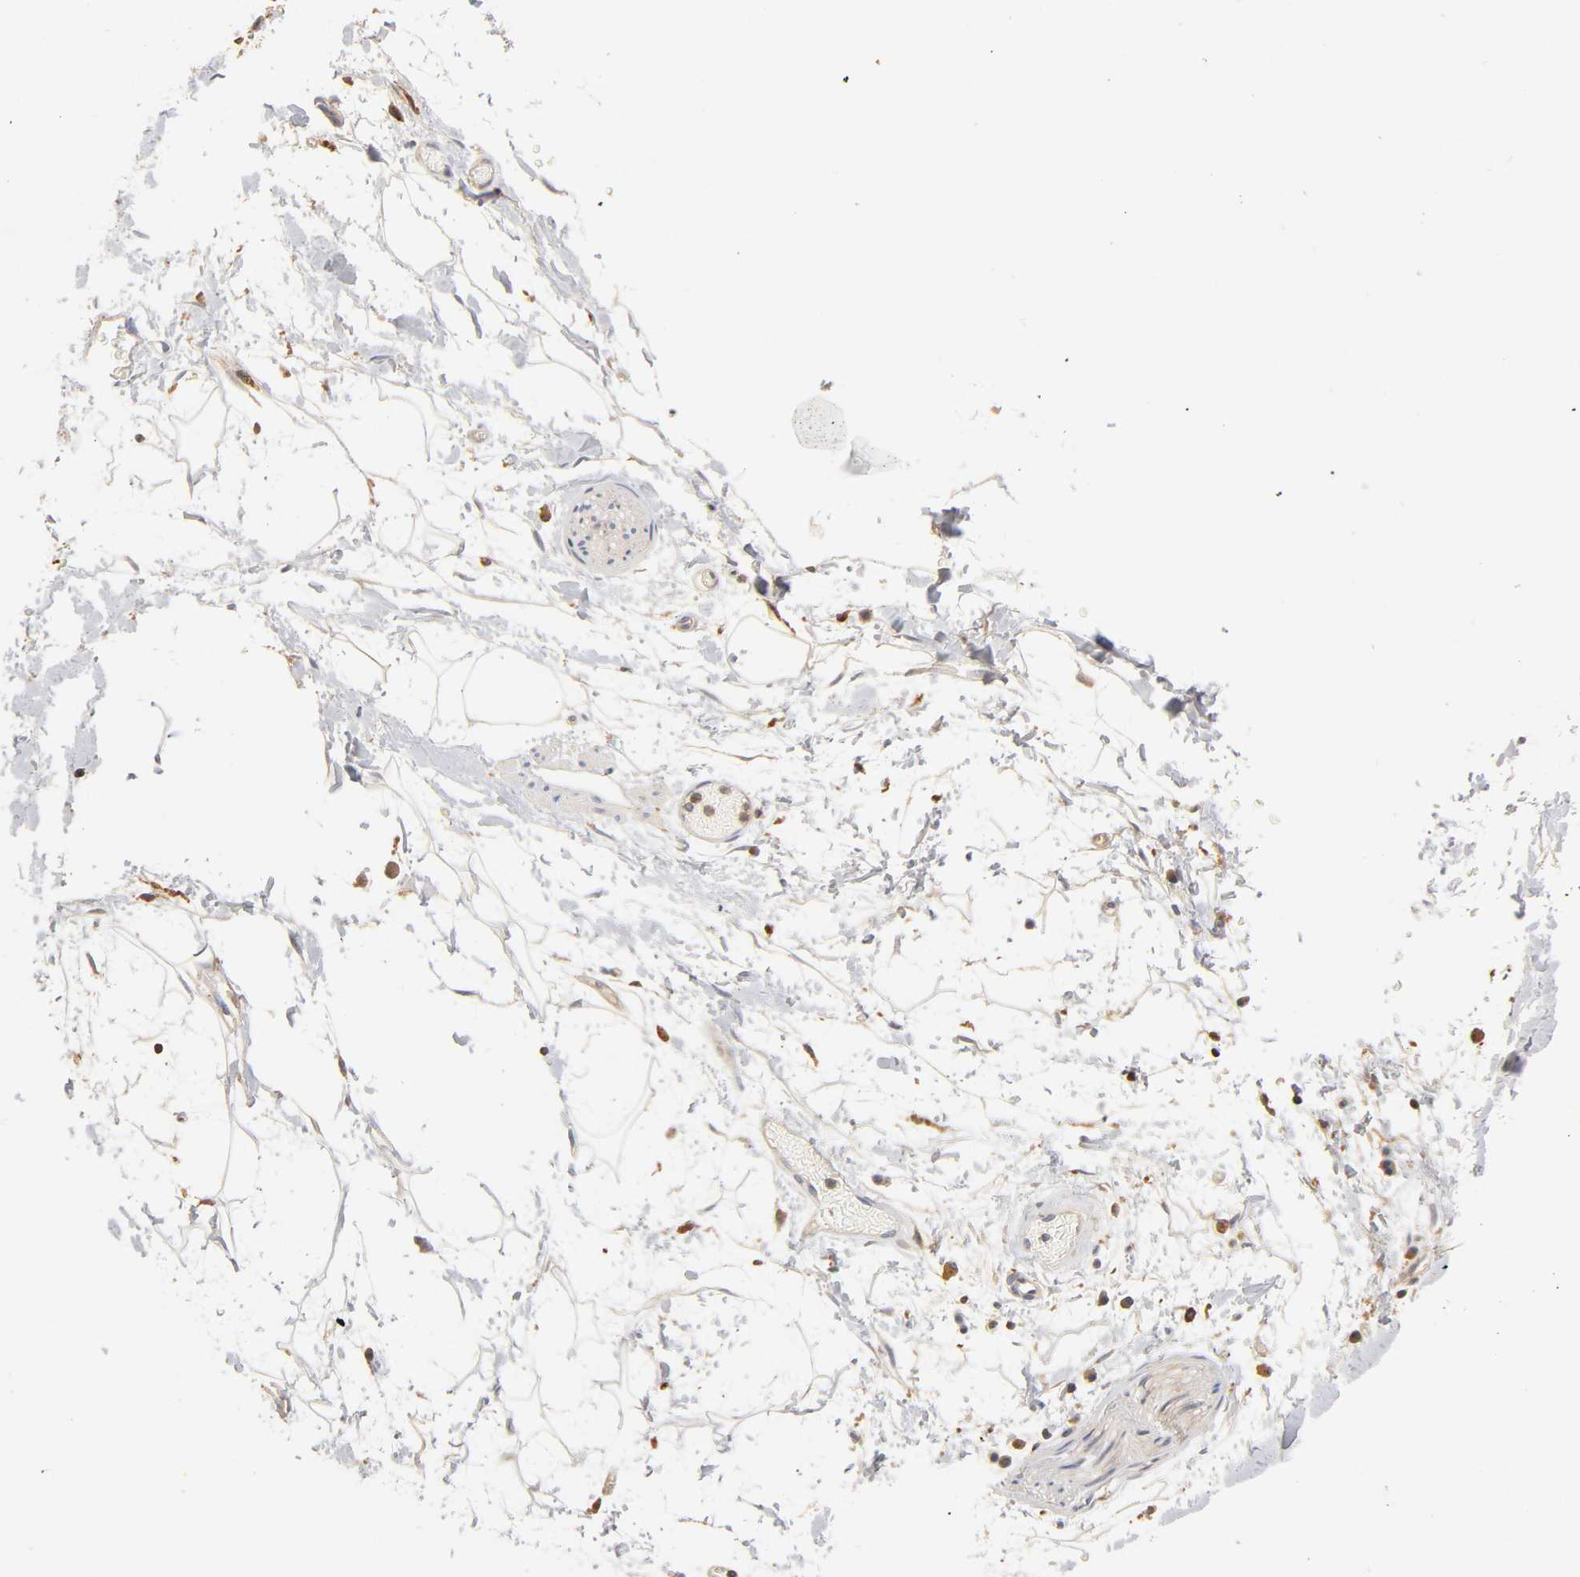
{"staining": {"intensity": "moderate", "quantity": ">75%", "location": "cytoplasmic/membranous"}, "tissue": "adipose tissue", "cell_type": "Adipocytes", "image_type": "normal", "snomed": [{"axis": "morphology", "description": "Normal tissue, NOS"}, {"axis": "topography", "description": "Soft tissue"}], "caption": "Adipocytes display medium levels of moderate cytoplasmic/membranous positivity in approximately >75% of cells in benign adipose tissue. Using DAB (brown) and hematoxylin (blue) stains, captured at high magnification using brightfield microscopy.", "gene": "RHOA", "patient": {"sex": "male", "age": 72}}